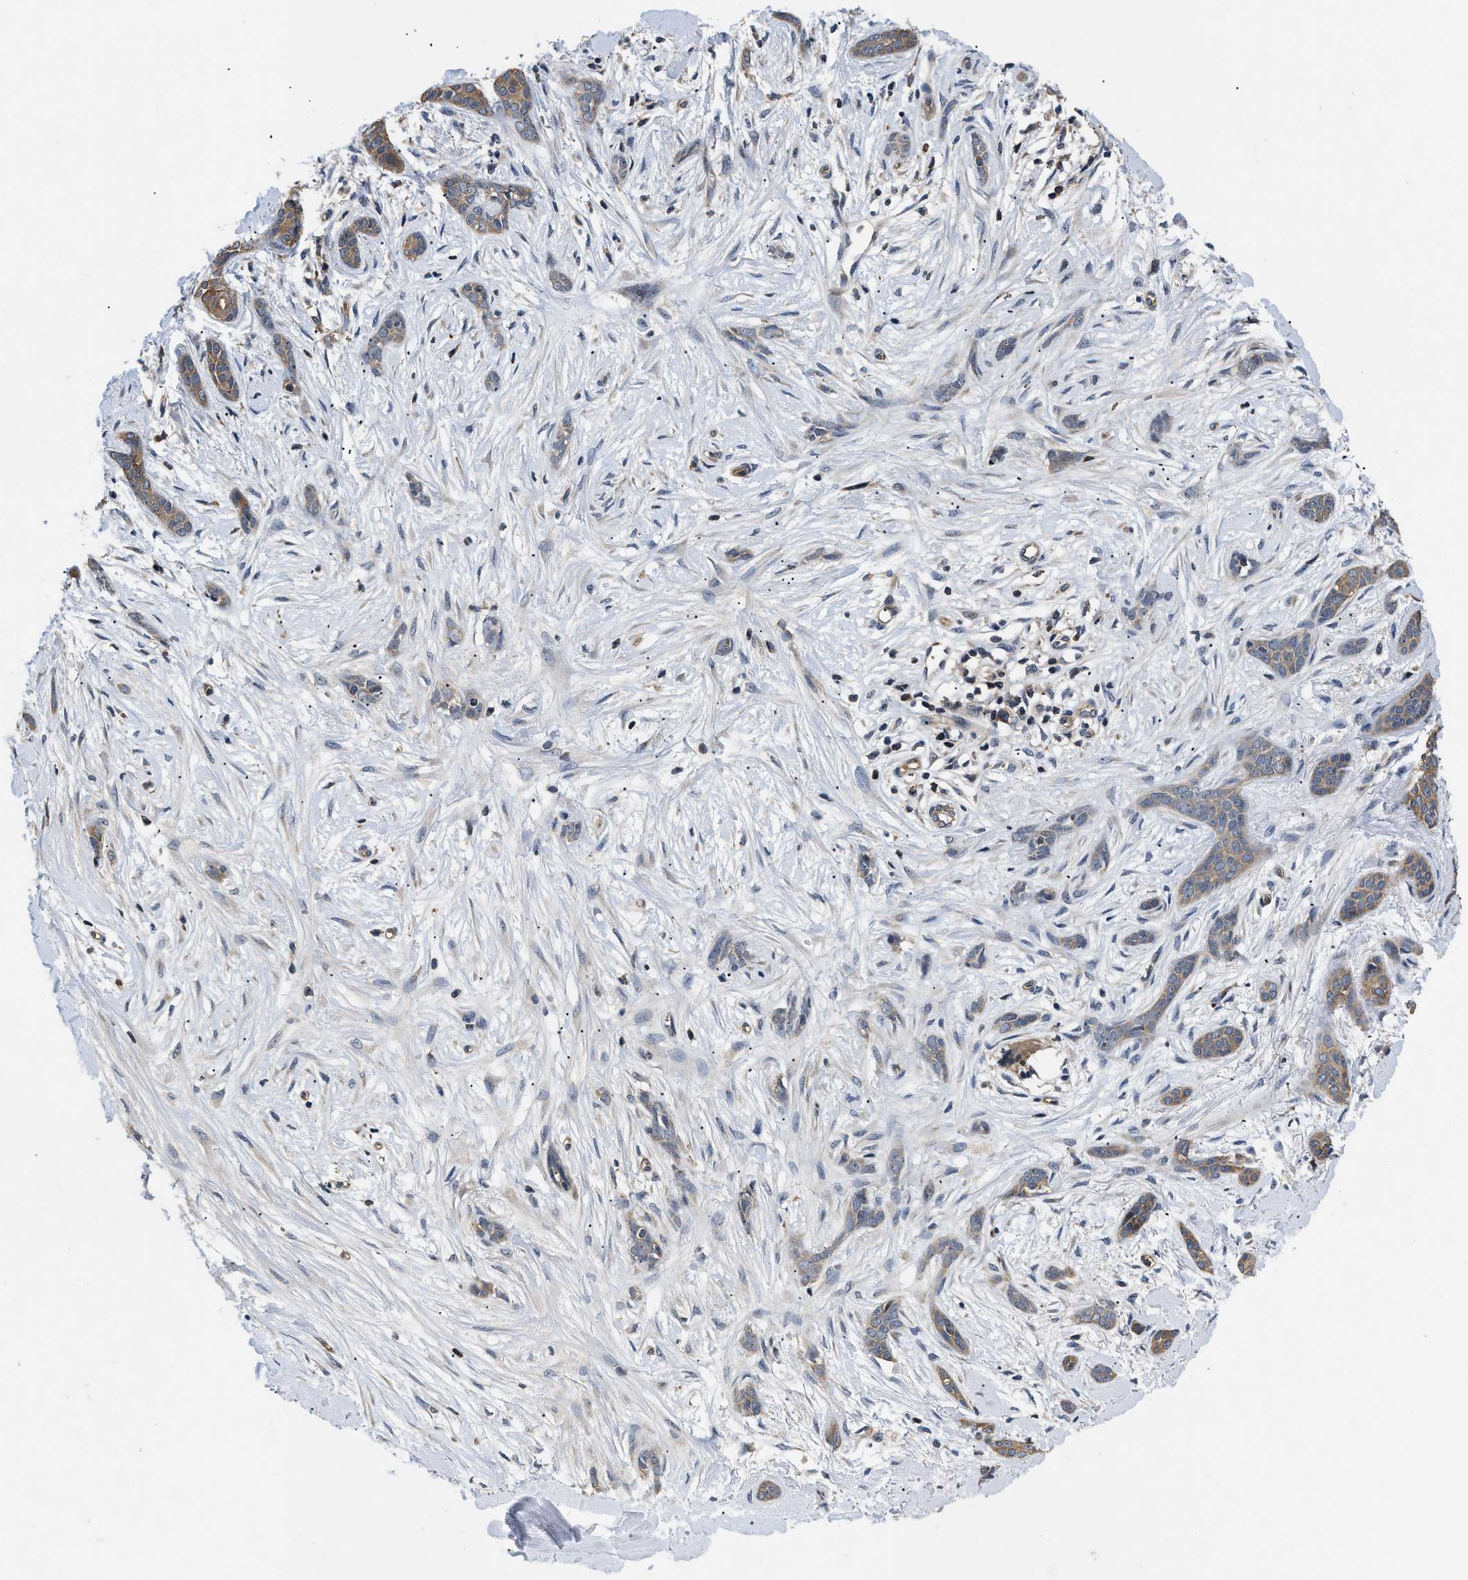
{"staining": {"intensity": "moderate", "quantity": ">75%", "location": "cytoplasmic/membranous"}, "tissue": "skin cancer", "cell_type": "Tumor cells", "image_type": "cancer", "snomed": [{"axis": "morphology", "description": "Basal cell carcinoma"}, {"axis": "morphology", "description": "Adnexal tumor, benign"}, {"axis": "topography", "description": "Skin"}], "caption": "High-power microscopy captured an immunohistochemistry (IHC) photomicrograph of skin basal cell carcinoma, revealing moderate cytoplasmic/membranous staining in about >75% of tumor cells.", "gene": "HMGCR", "patient": {"sex": "female", "age": 42}}